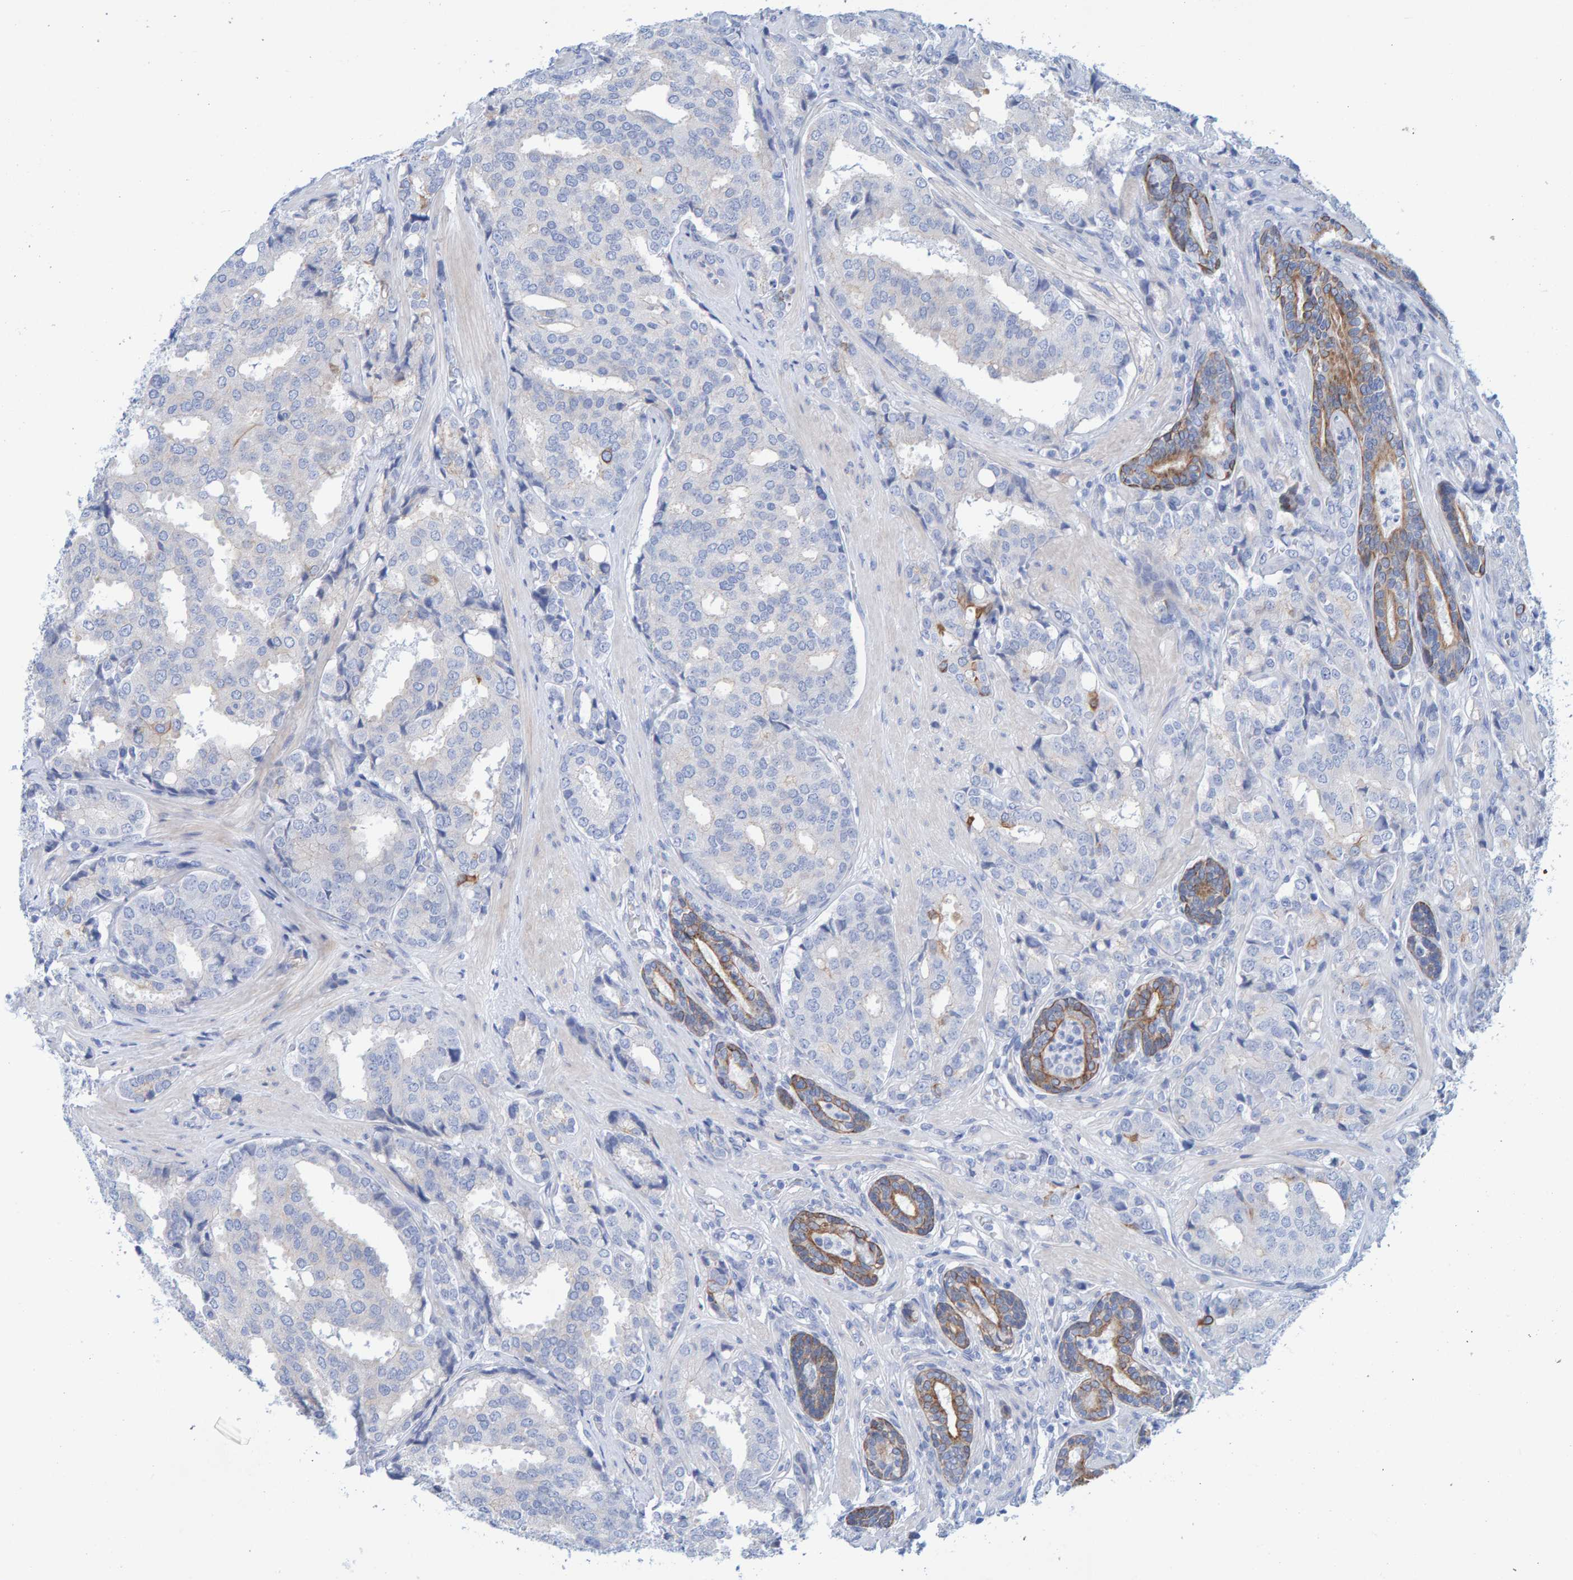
{"staining": {"intensity": "negative", "quantity": "none", "location": "none"}, "tissue": "prostate cancer", "cell_type": "Tumor cells", "image_type": "cancer", "snomed": [{"axis": "morphology", "description": "Adenocarcinoma, High grade"}, {"axis": "topography", "description": "Prostate"}], "caption": "Photomicrograph shows no protein expression in tumor cells of prostate cancer (adenocarcinoma (high-grade)) tissue.", "gene": "JAKMIP3", "patient": {"sex": "male", "age": 50}}